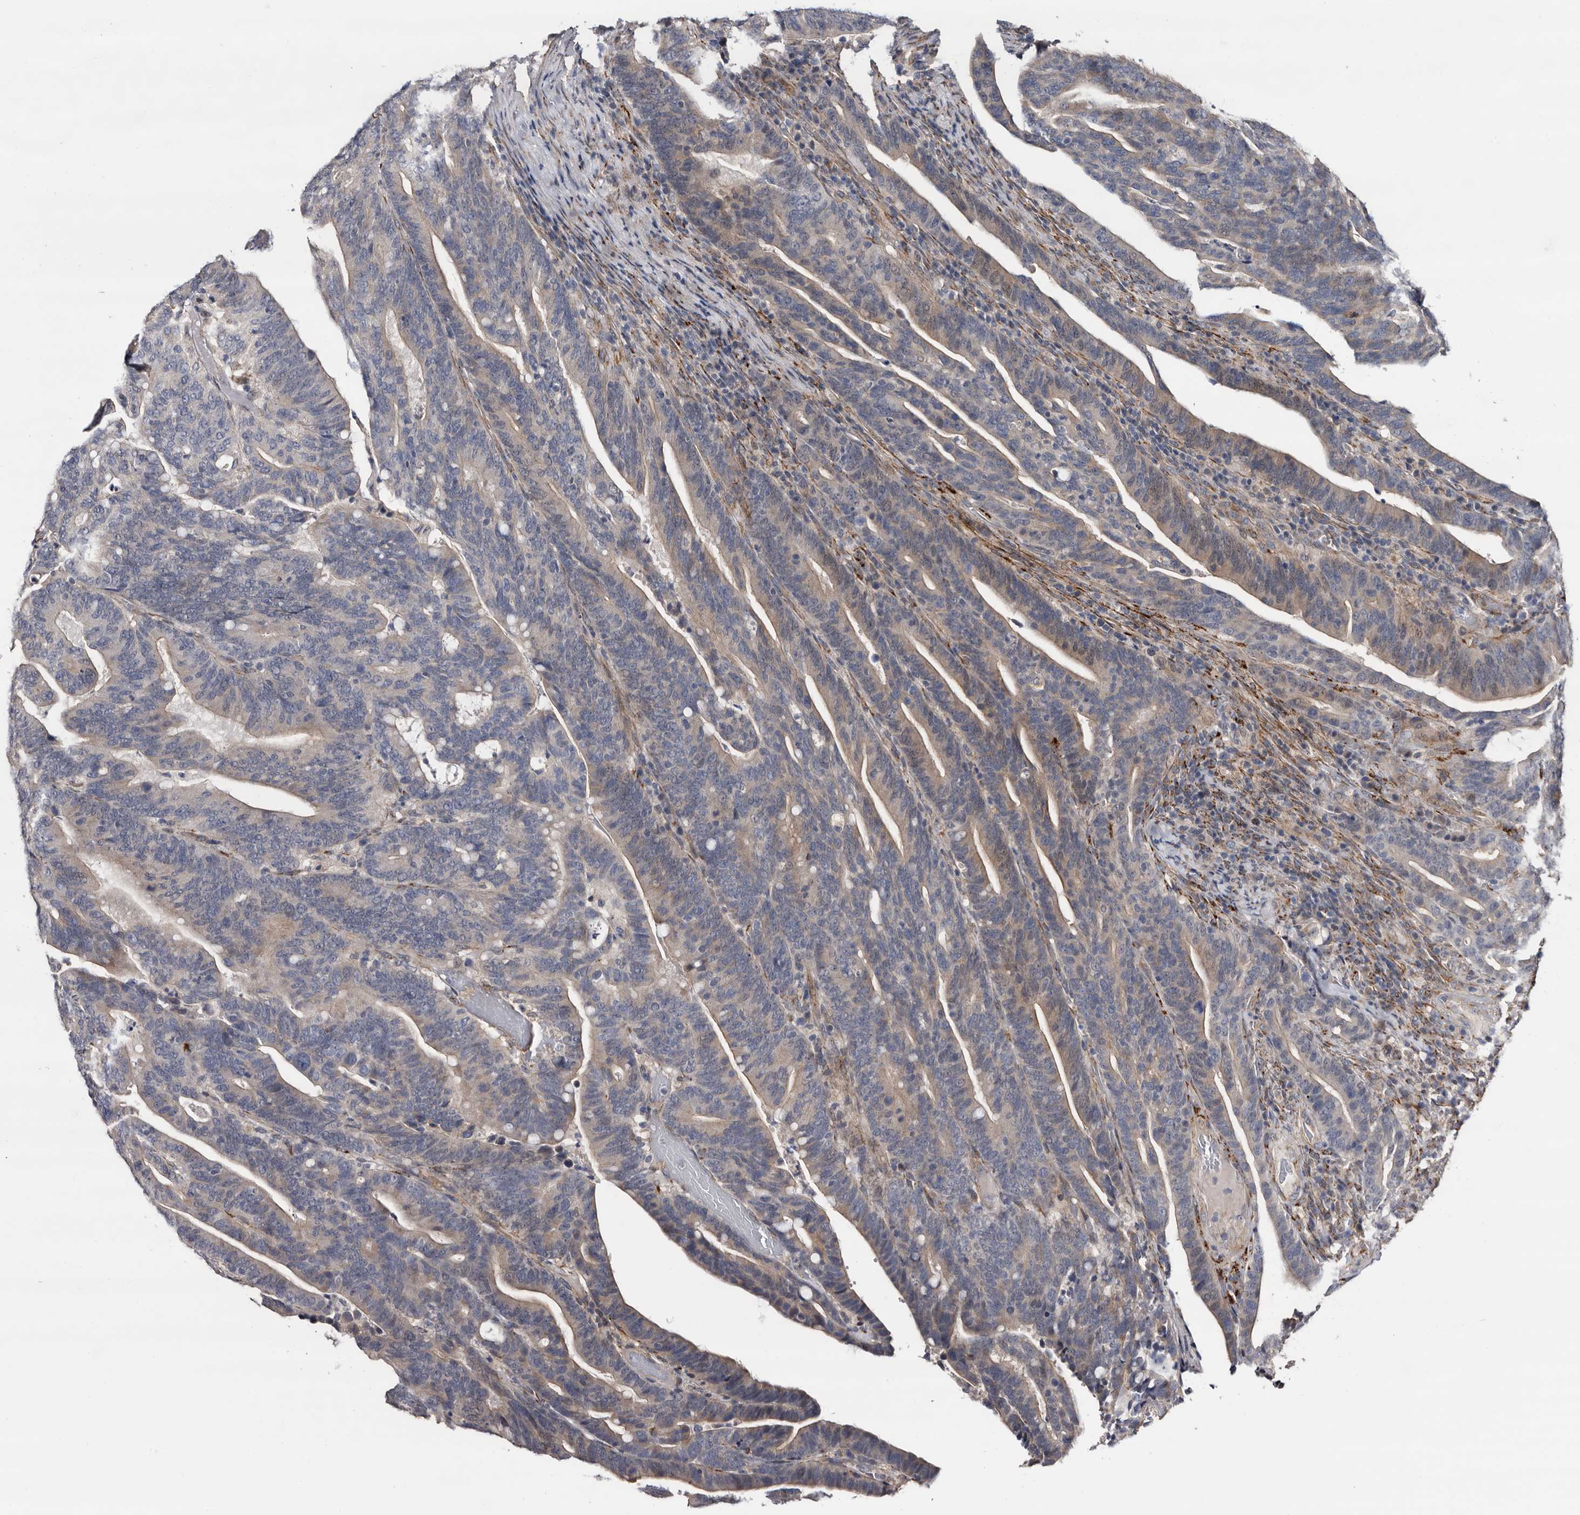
{"staining": {"intensity": "weak", "quantity": "<25%", "location": "cytoplasmic/membranous"}, "tissue": "colorectal cancer", "cell_type": "Tumor cells", "image_type": "cancer", "snomed": [{"axis": "morphology", "description": "Adenocarcinoma, NOS"}, {"axis": "topography", "description": "Colon"}], "caption": "Protein analysis of colorectal adenocarcinoma exhibits no significant positivity in tumor cells.", "gene": "ARMCX2", "patient": {"sex": "female", "age": 66}}